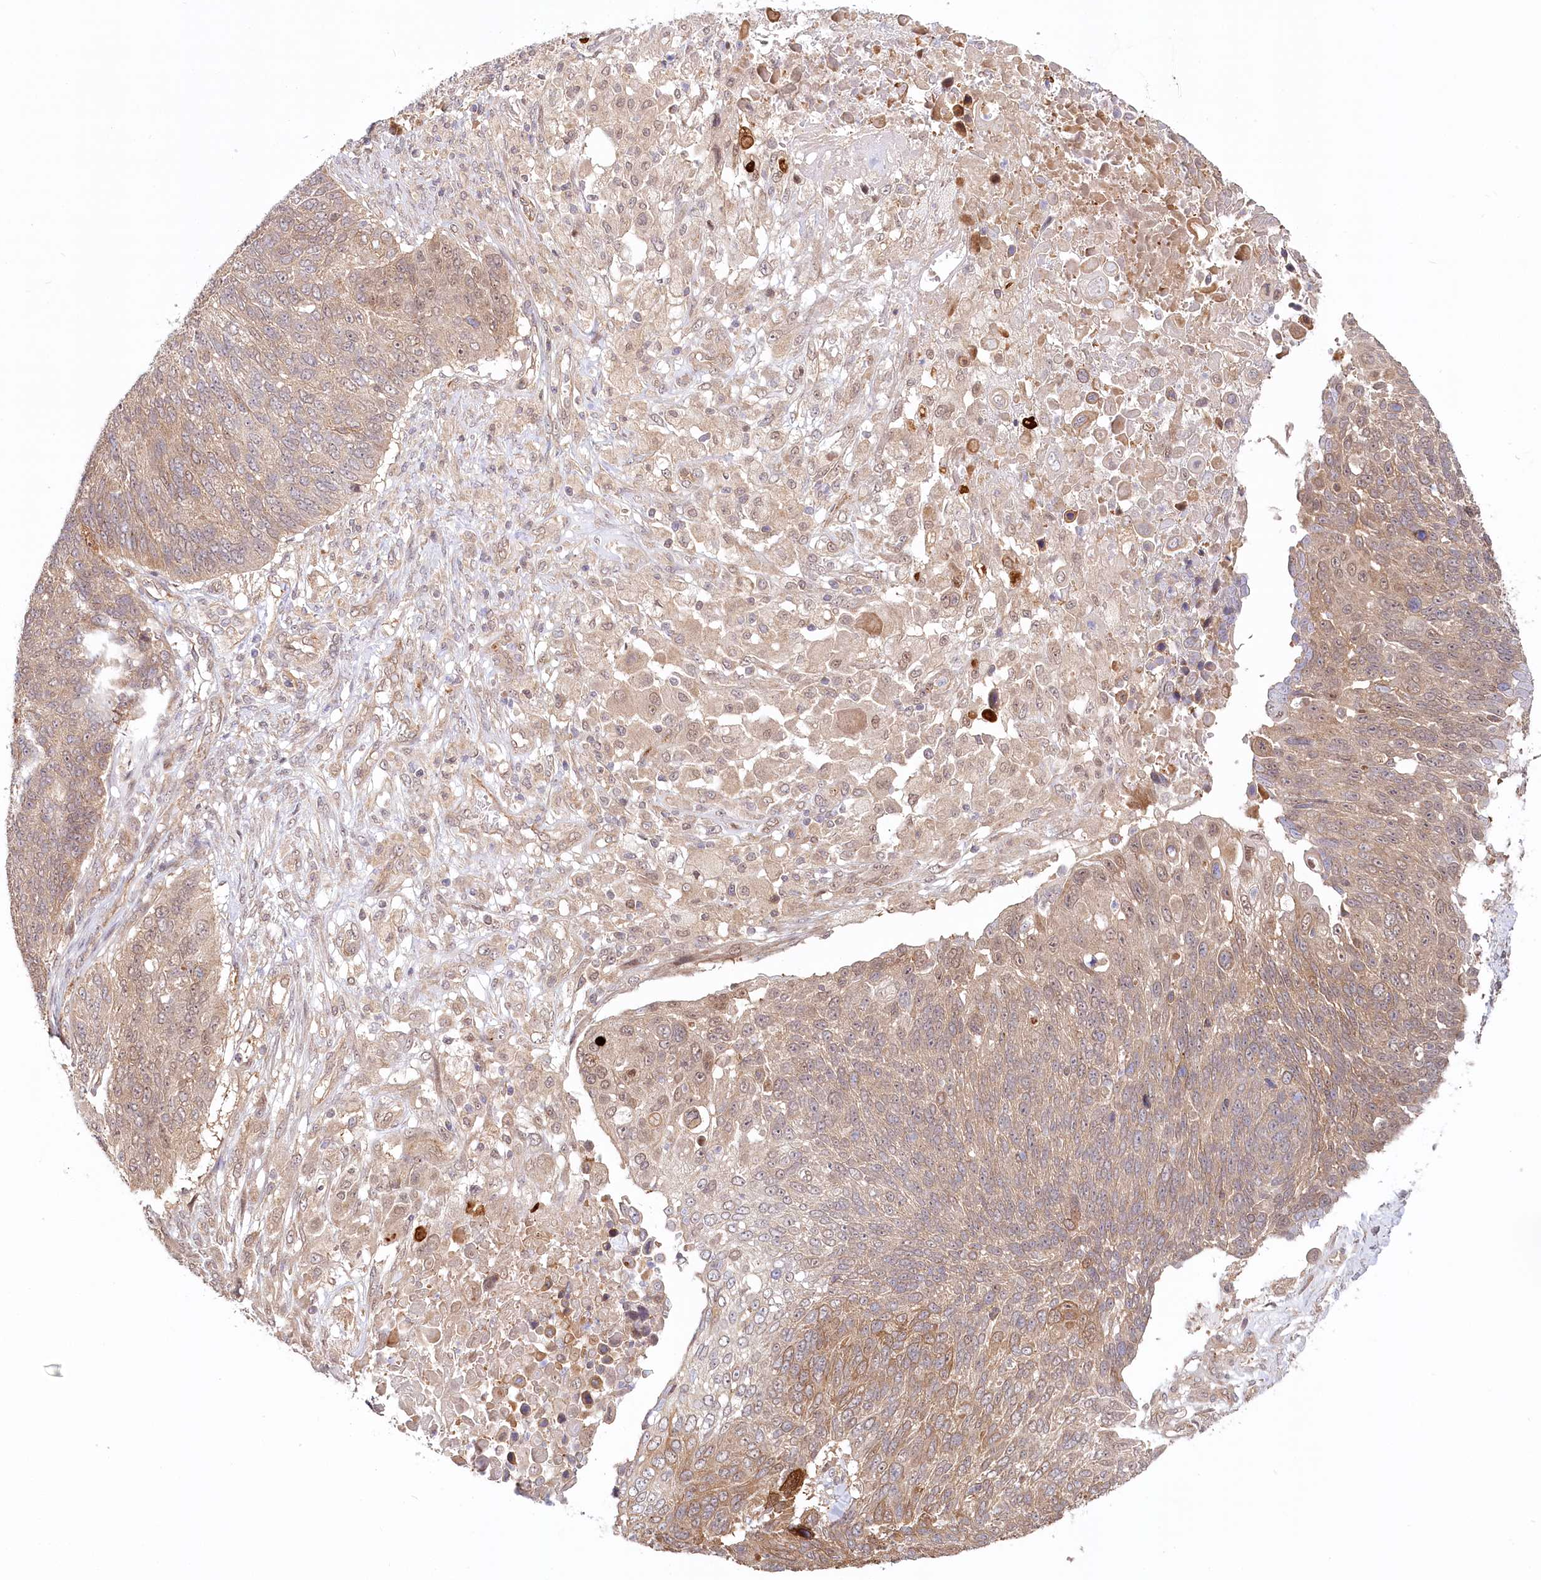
{"staining": {"intensity": "moderate", "quantity": ">75%", "location": "cytoplasmic/membranous"}, "tissue": "lung cancer", "cell_type": "Tumor cells", "image_type": "cancer", "snomed": [{"axis": "morphology", "description": "Squamous cell carcinoma, NOS"}, {"axis": "topography", "description": "Lung"}], "caption": "Immunohistochemical staining of lung cancer (squamous cell carcinoma) exhibits medium levels of moderate cytoplasmic/membranous expression in about >75% of tumor cells.", "gene": "CEP70", "patient": {"sex": "male", "age": 66}}